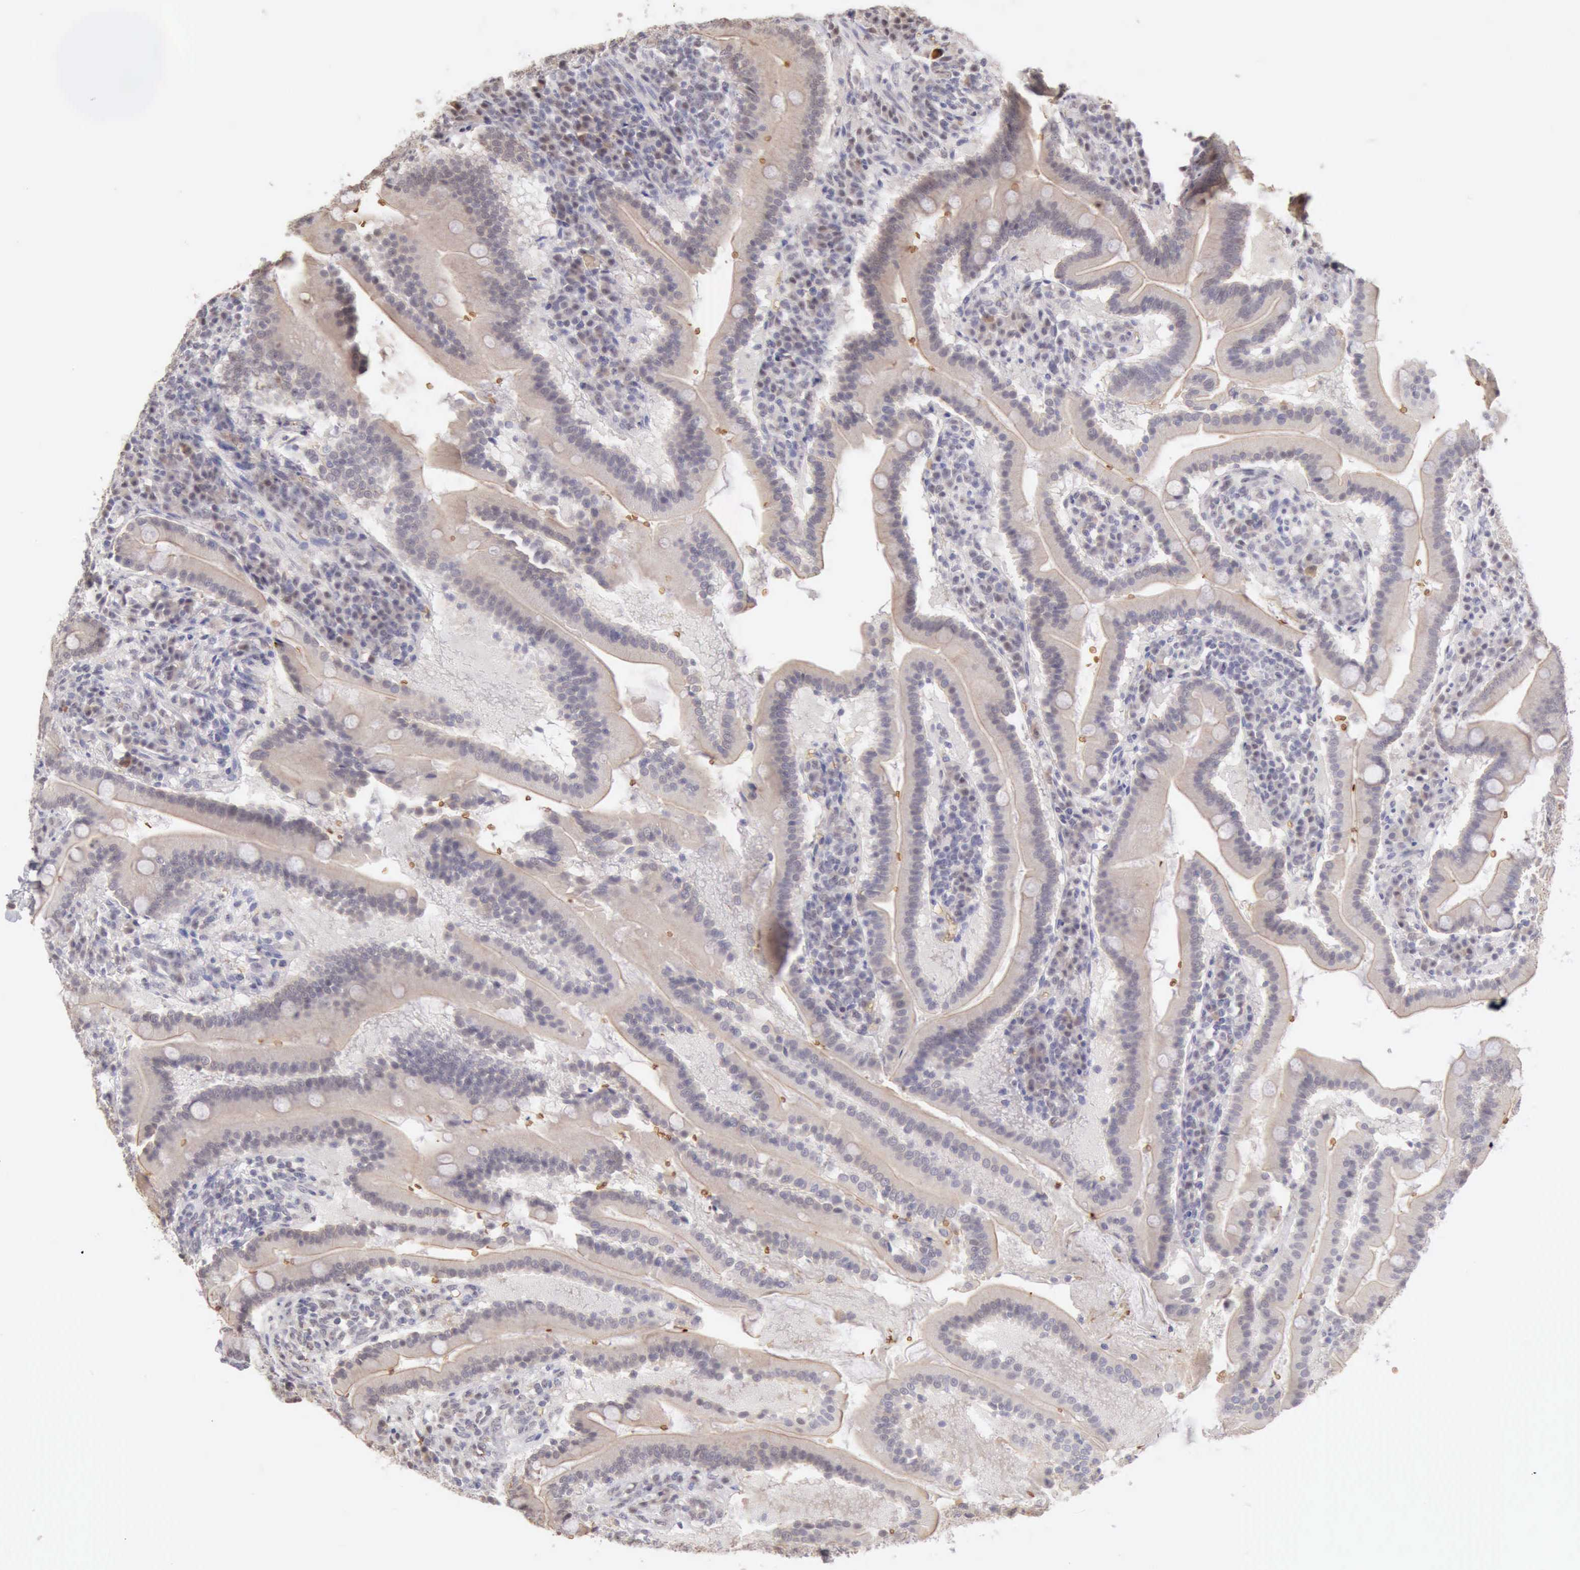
{"staining": {"intensity": "weak", "quantity": ">75%", "location": "cytoplasmic/membranous"}, "tissue": "duodenum", "cell_type": "Glandular cells", "image_type": "normal", "snomed": [{"axis": "morphology", "description": "Normal tissue, NOS"}, {"axis": "topography", "description": "Duodenum"}], "caption": "Benign duodenum displays weak cytoplasmic/membranous staining in approximately >75% of glandular cells, visualized by immunohistochemistry. (DAB IHC, brown staining for protein, blue staining for nuclei).", "gene": "CFI", "patient": {"sex": "male", "age": 50}}